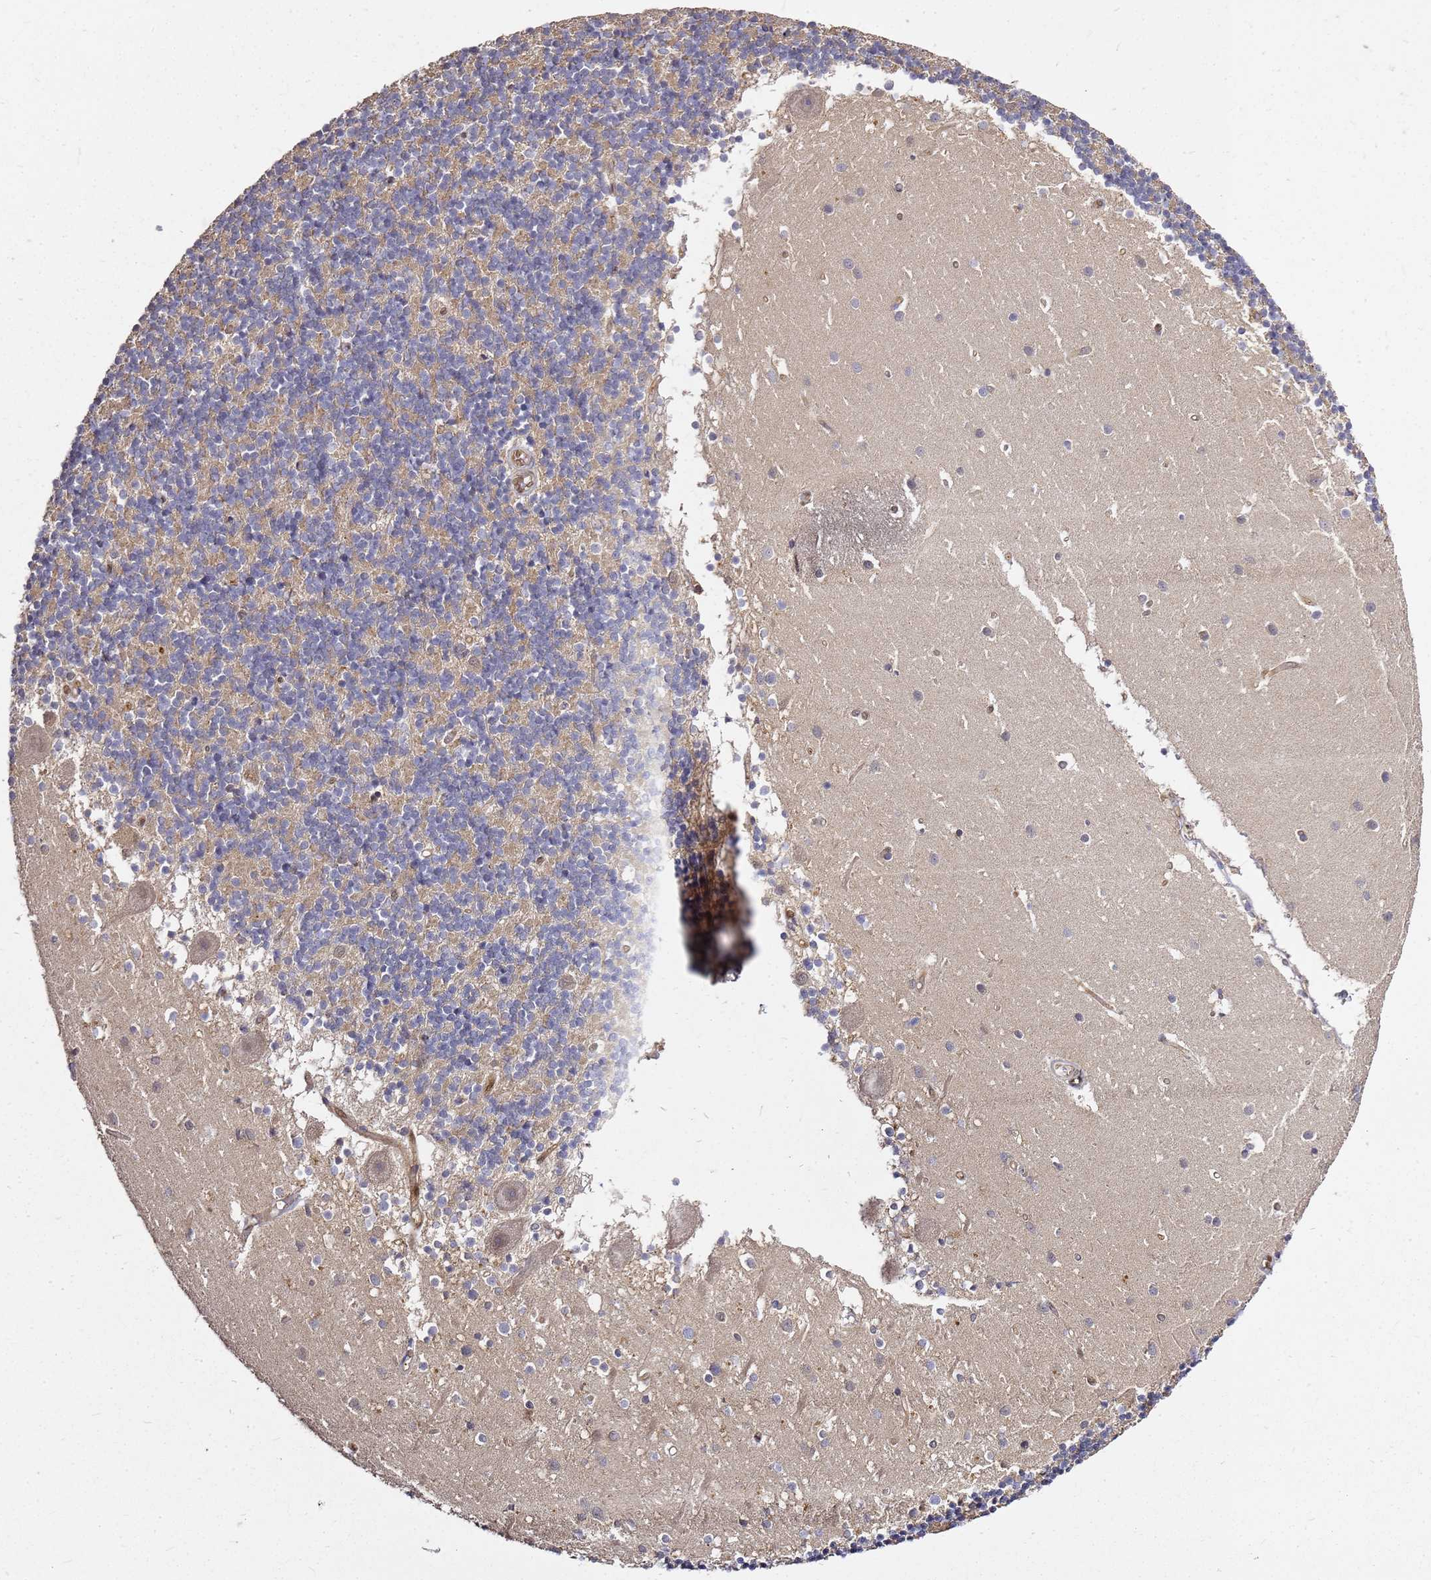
{"staining": {"intensity": "weak", "quantity": "<25%", "location": "cytoplasmic/membranous"}, "tissue": "cerebellum", "cell_type": "Cells in granular layer", "image_type": "normal", "snomed": [{"axis": "morphology", "description": "Normal tissue, NOS"}, {"axis": "topography", "description": "Cerebellum"}], "caption": "Immunohistochemical staining of benign human cerebellum shows no significant staining in cells in granular layer. (DAB immunohistochemistry (IHC), high magnification).", "gene": "NUDT14", "patient": {"sex": "male", "age": 54}}